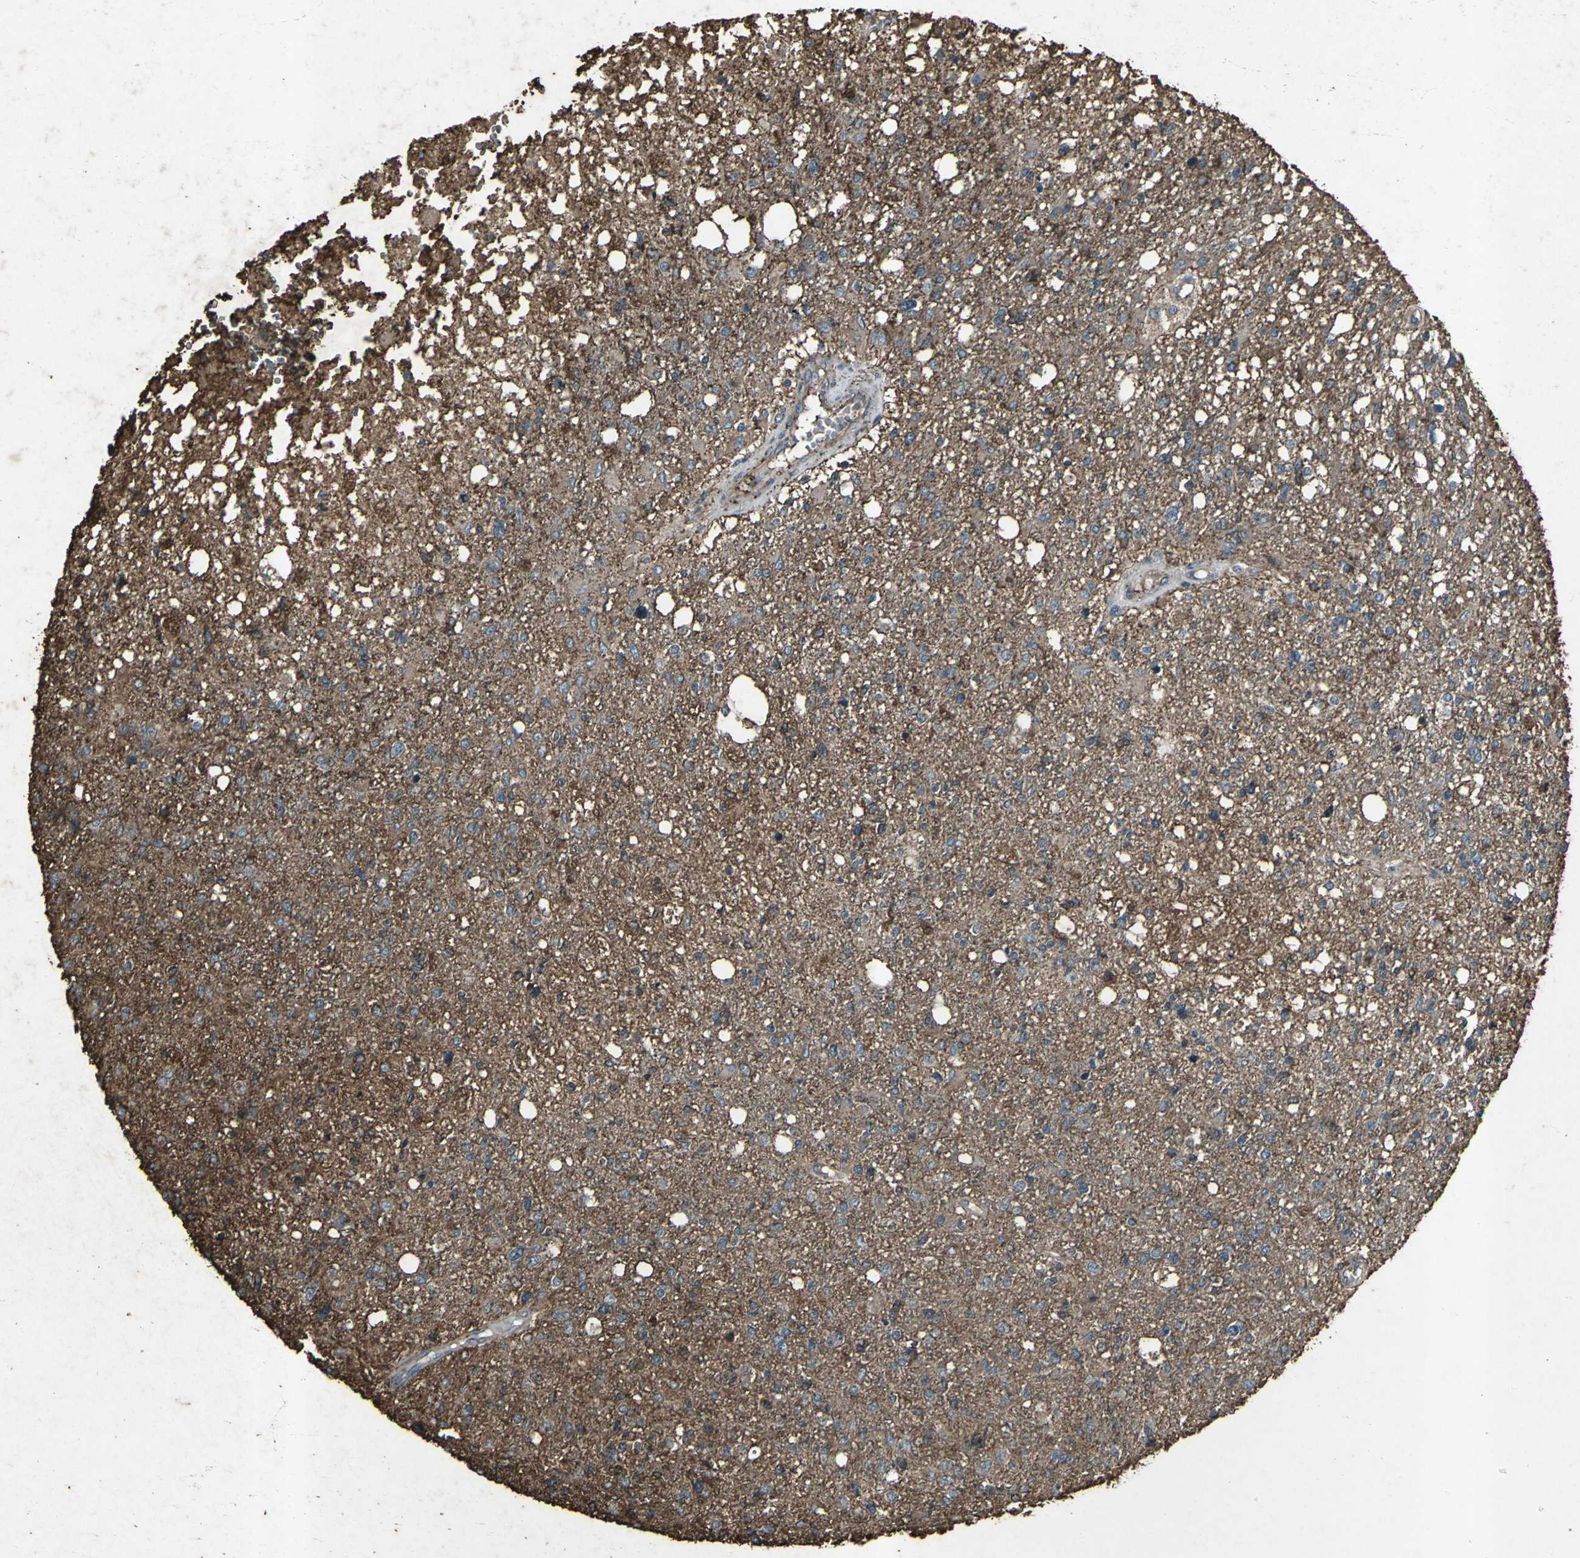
{"staining": {"intensity": "strong", "quantity": "25%-75%", "location": "cytoplasmic/membranous"}, "tissue": "glioma", "cell_type": "Tumor cells", "image_type": "cancer", "snomed": [{"axis": "morphology", "description": "Glioma, malignant, High grade"}, {"axis": "topography", "description": "Cerebral cortex"}], "caption": "This is an image of immunohistochemistry (IHC) staining of glioma, which shows strong staining in the cytoplasmic/membranous of tumor cells.", "gene": "CCR9", "patient": {"sex": "male", "age": 76}}